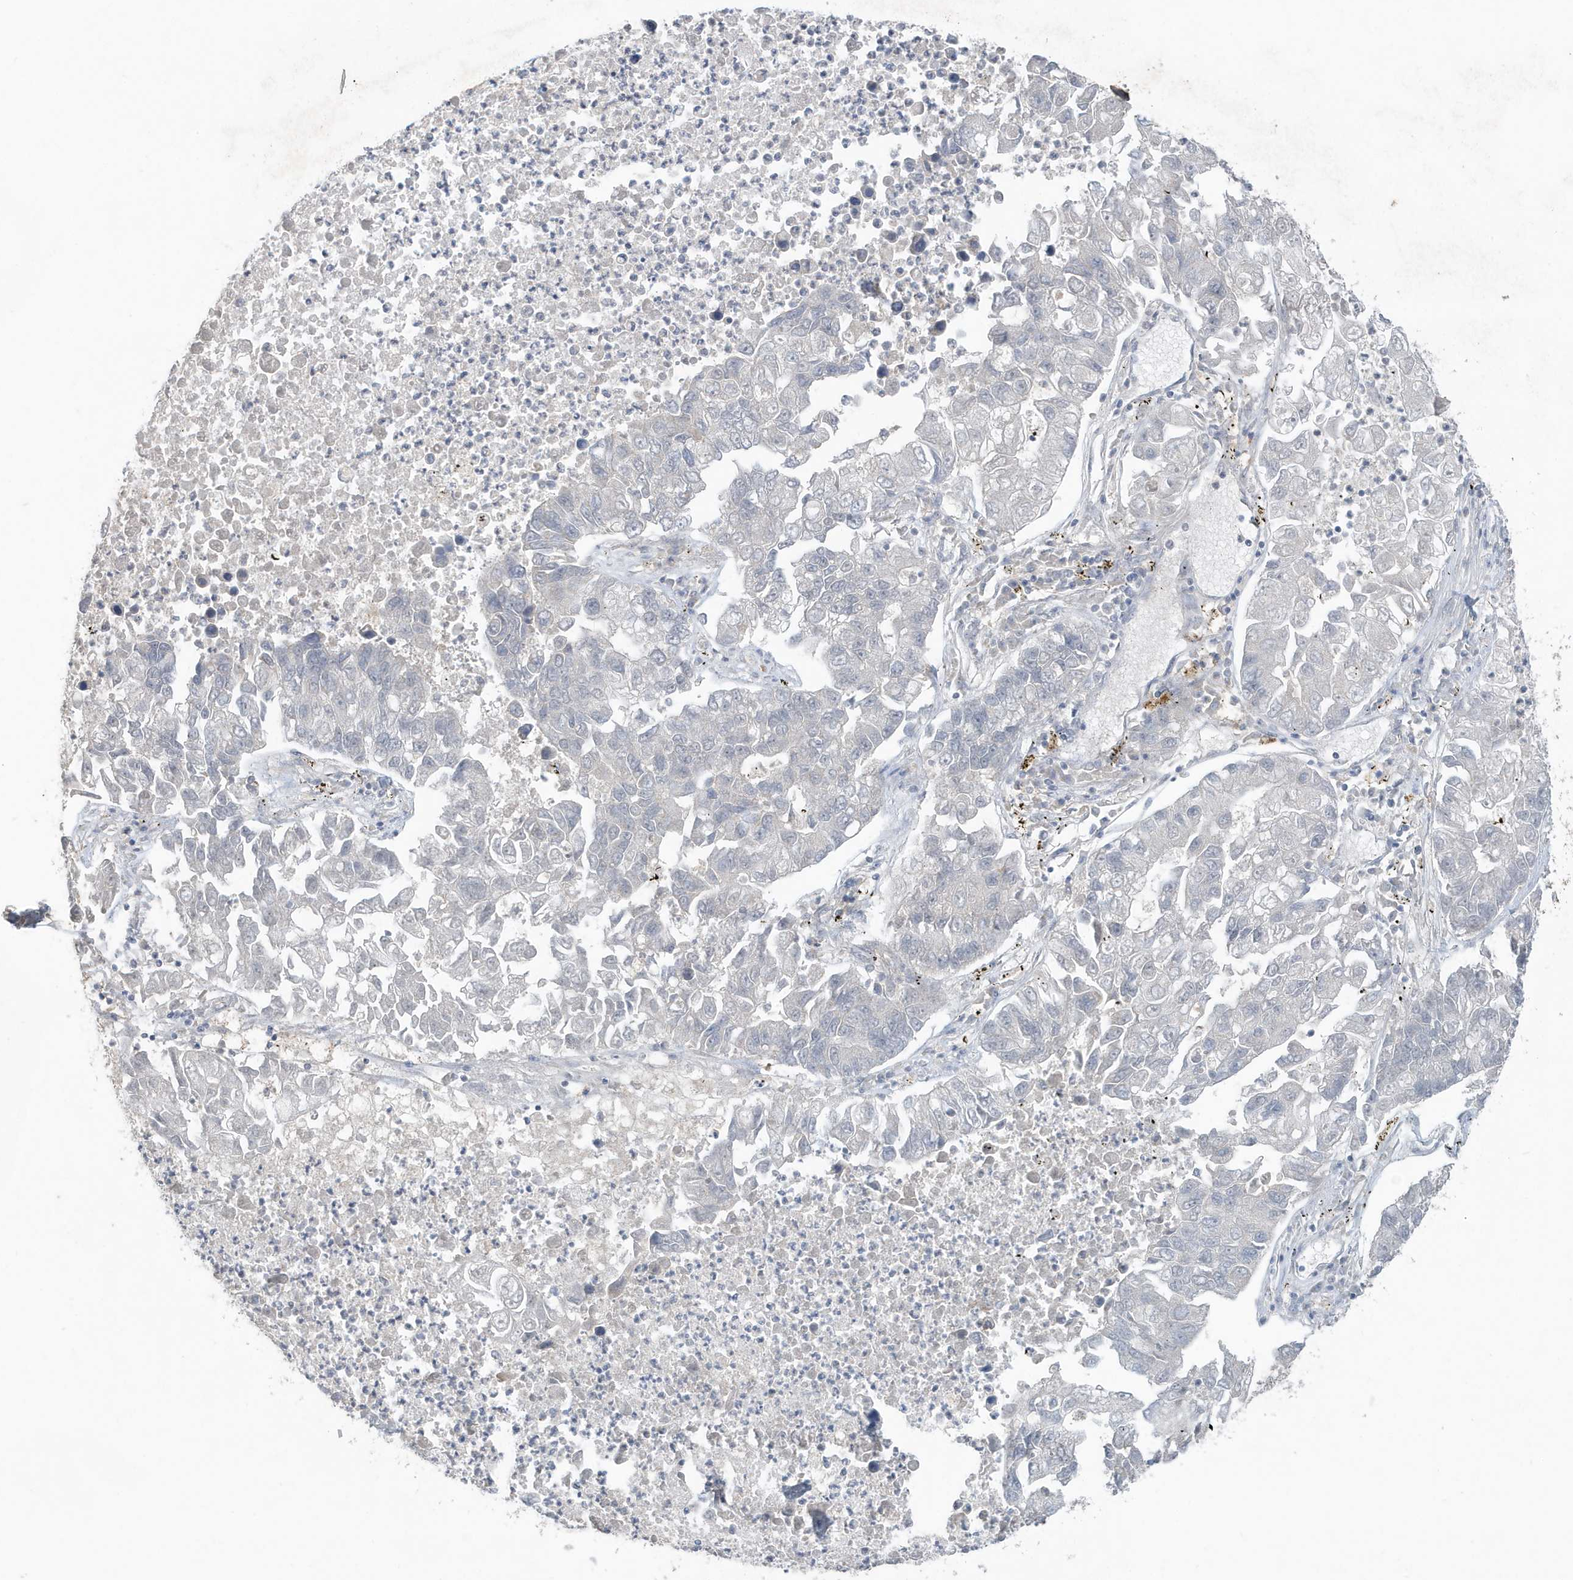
{"staining": {"intensity": "negative", "quantity": "none", "location": "none"}, "tissue": "lung cancer", "cell_type": "Tumor cells", "image_type": "cancer", "snomed": [{"axis": "morphology", "description": "Adenocarcinoma, NOS"}, {"axis": "topography", "description": "Lung"}], "caption": "This photomicrograph is of lung cancer (adenocarcinoma) stained with immunohistochemistry to label a protein in brown with the nuclei are counter-stained blue. There is no expression in tumor cells.", "gene": "C1RL", "patient": {"sex": "female", "age": 51}}